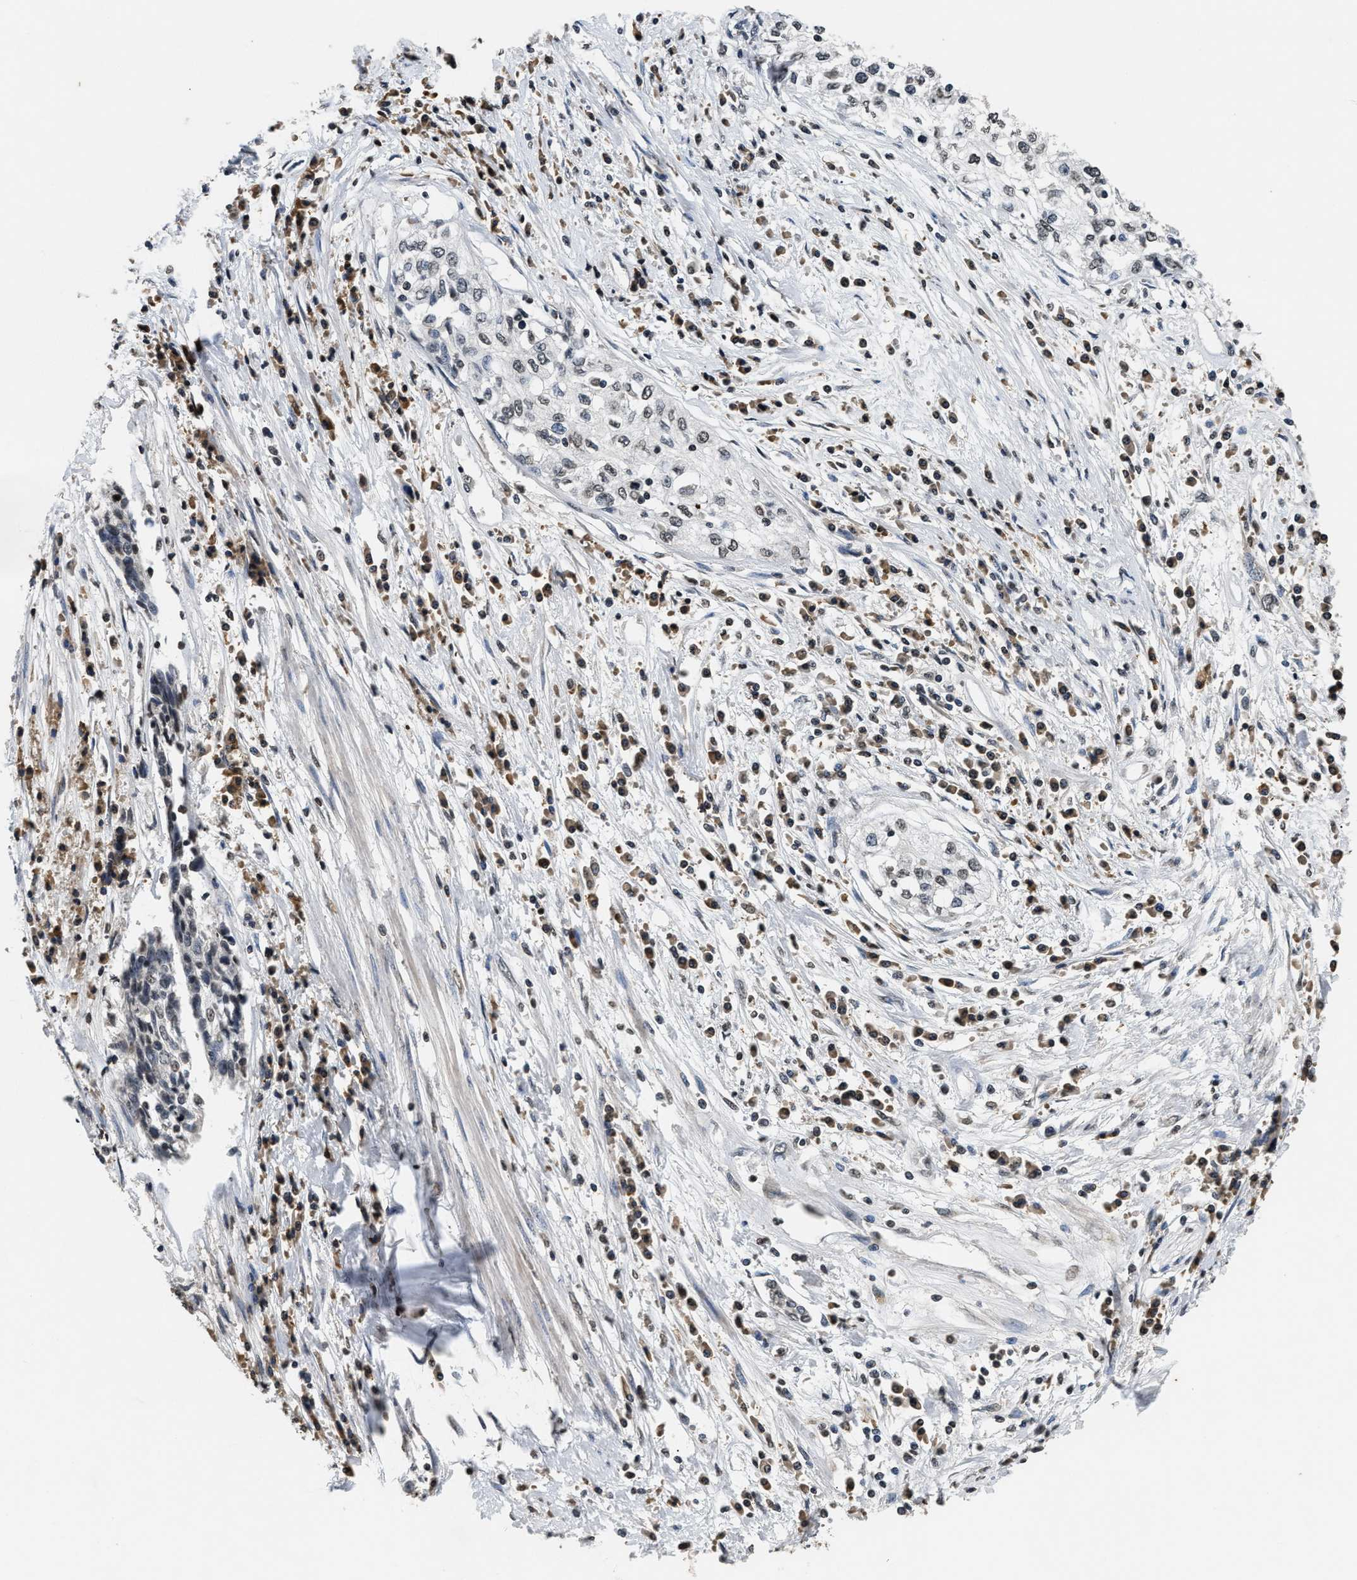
{"staining": {"intensity": "negative", "quantity": "none", "location": "none"}, "tissue": "cervical cancer", "cell_type": "Tumor cells", "image_type": "cancer", "snomed": [{"axis": "morphology", "description": "Squamous cell carcinoma, NOS"}, {"axis": "topography", "description": "Cervix"}], "caption": "Tumor cells show no significant protein expression in squamous cell carcinoma (cervical).", "gene": "DNASE1L3", "patient": {"sex": "female", "age": 57}}